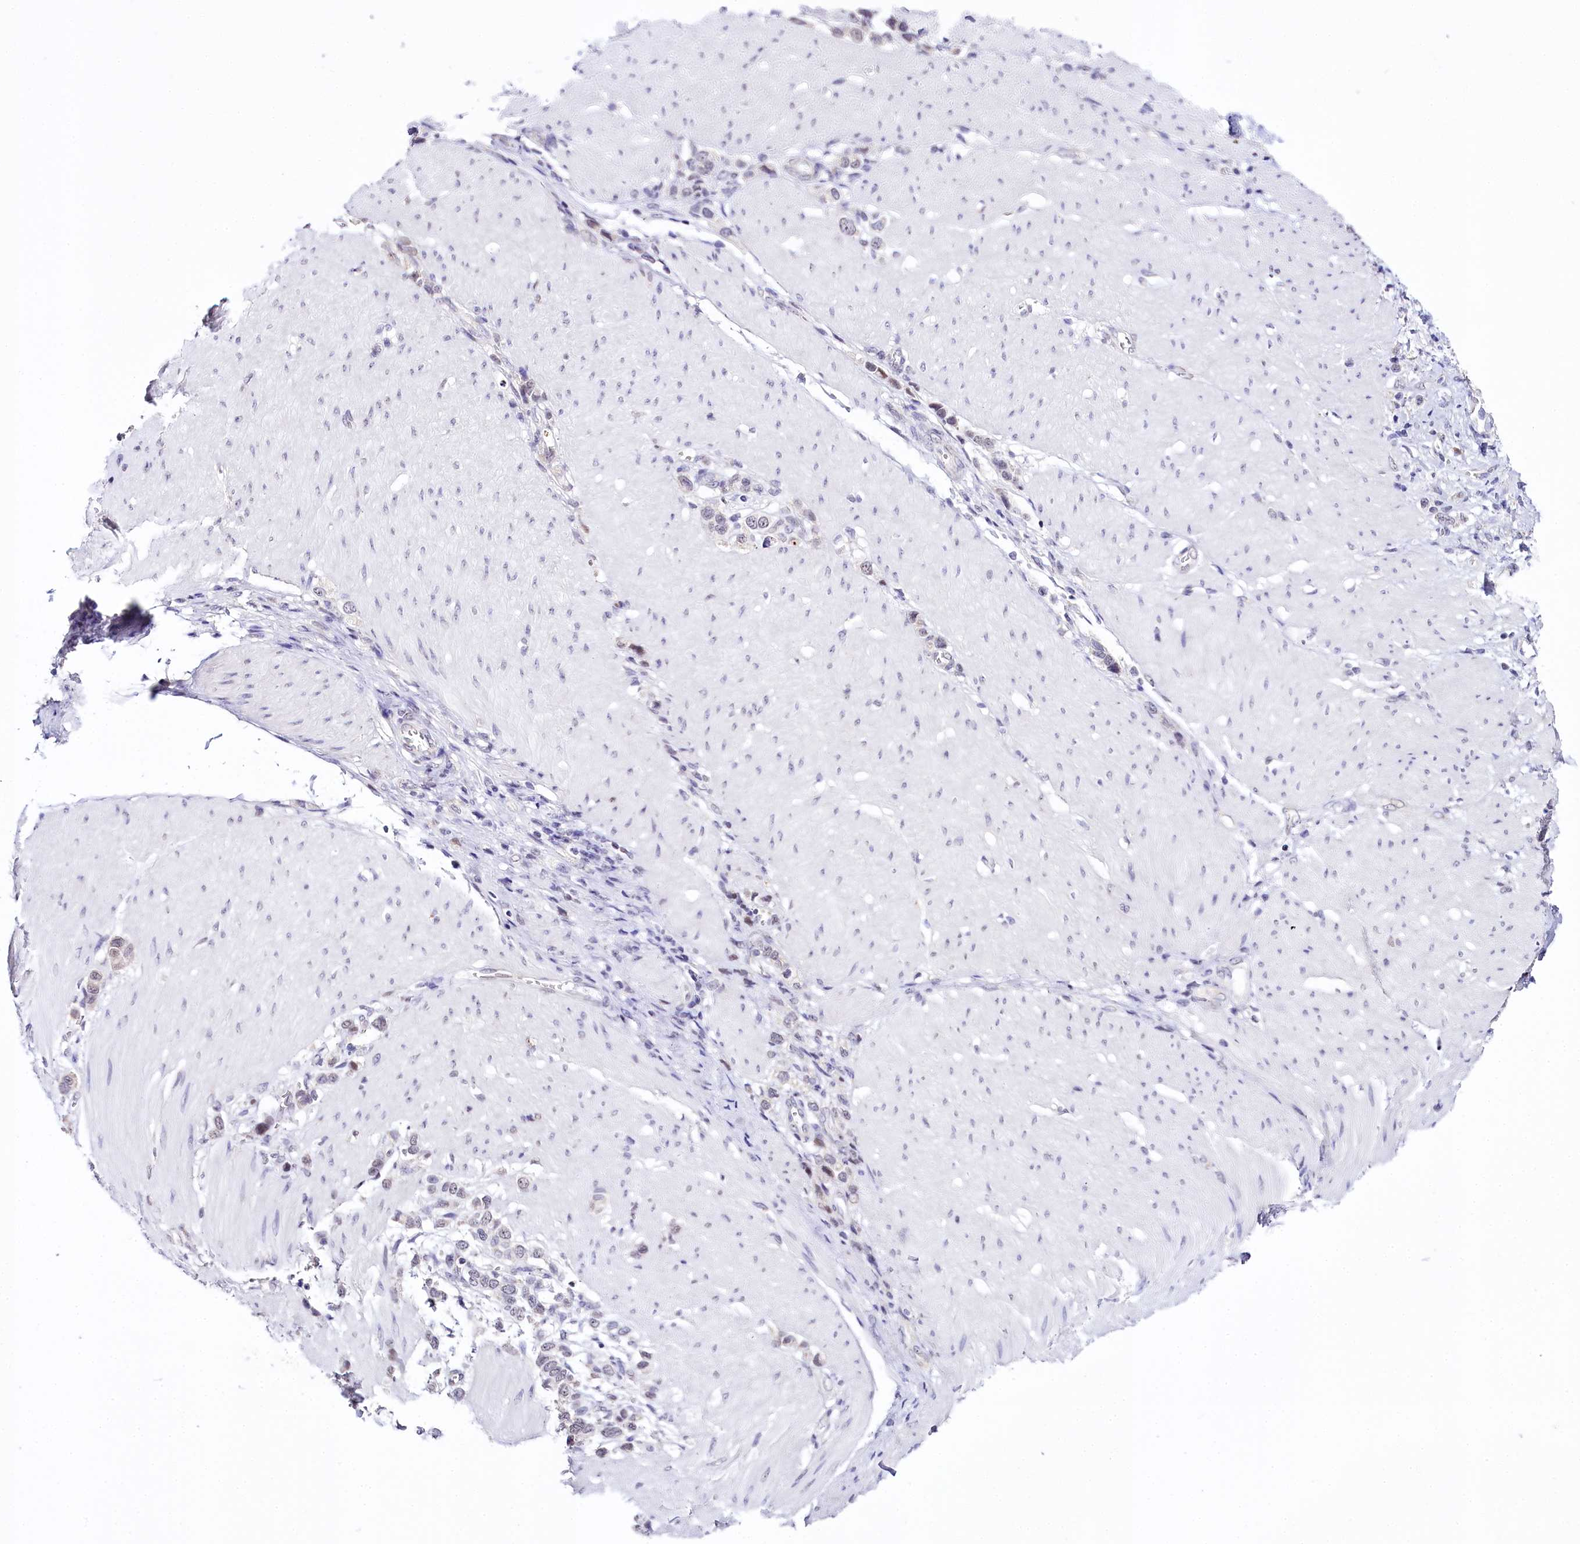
{"staining": {"intensity": "weak", "quantity": "<25%", "location": "nuclear"}, "tissue": "stomach cancer", "cell_type": "Tumor cells", "image_type": "cancer", "snomed": [{"axis": "morphology", "description": "Normal tissue, NOS"}, {"axis": "morphology", "description": "Adenocarcinoma, NOS"}, {"axis": "topography", "description": "Stomach, upper"}, {"axis": "topography", "description": "Stomach"}], "caption": "Human stomach adenocarcinoma stained for a protein using immunohistochemistry (IHC) displays no positivity in tumor cells.", "gene": "SPATS2", "patient": {"sex": "female", "age": 65}}